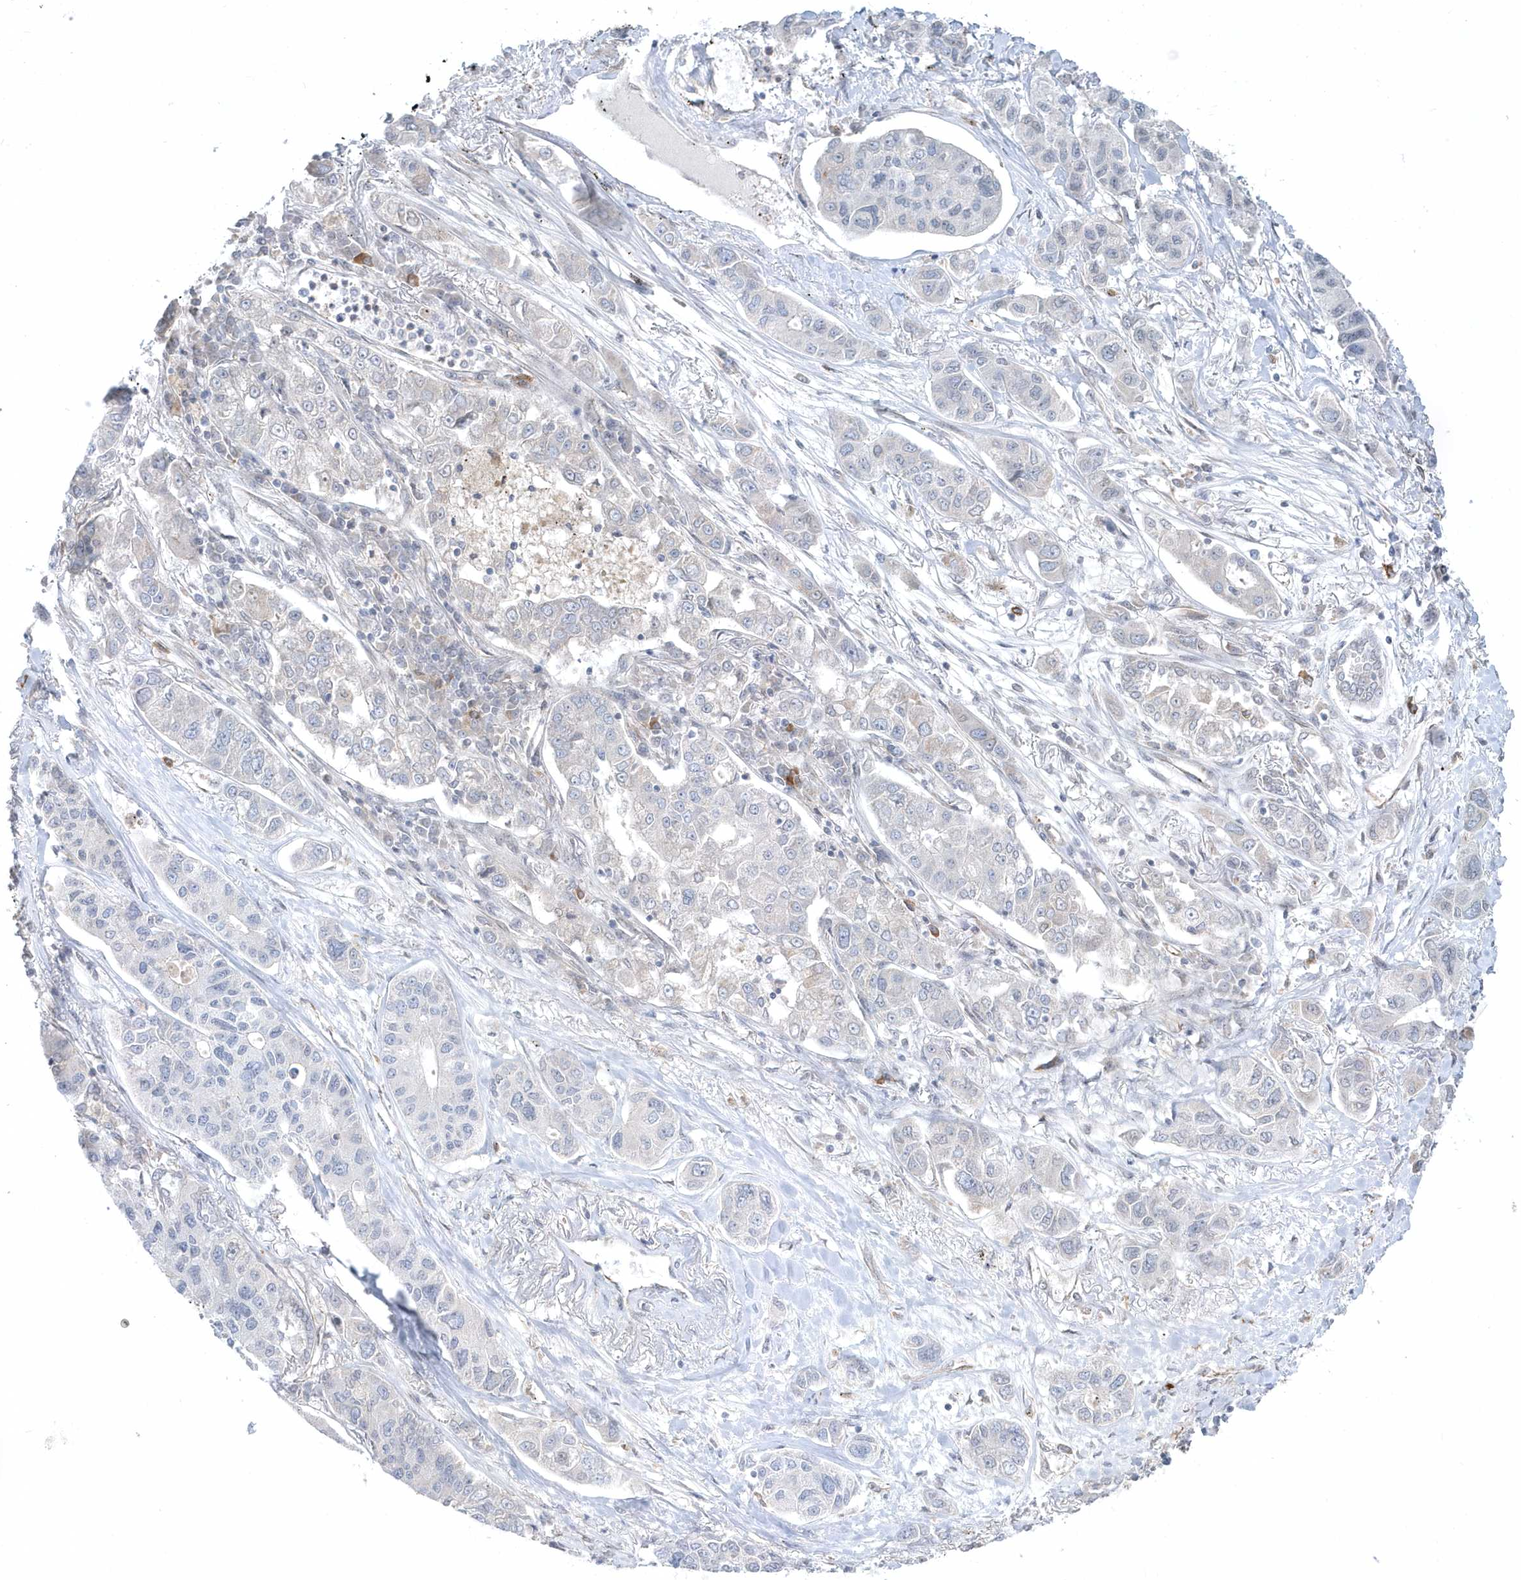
{"staining": {"intensity": "negative", "quantity": "none", "location": "none"}, "tissue": "lung cancer", "cell_type": "Tumor cells", "image_type": "cancer", "snomed": [{"axis": "morphology", "description": "Adenocarcinoma, NOS"}, {"axis": "topography", "description": "Lung"}], "caption": "This is a image of IHC staining of adenocarcinoma (lung), which shows no expression in tumor cells. (DAB (3,3'-diaminobenzidine) immunohistochemistry (IHC) visualized using brightfield microscopy, high magnification).", "gene": "DHX57", "patient": {"sex": "male", "age": 49}}